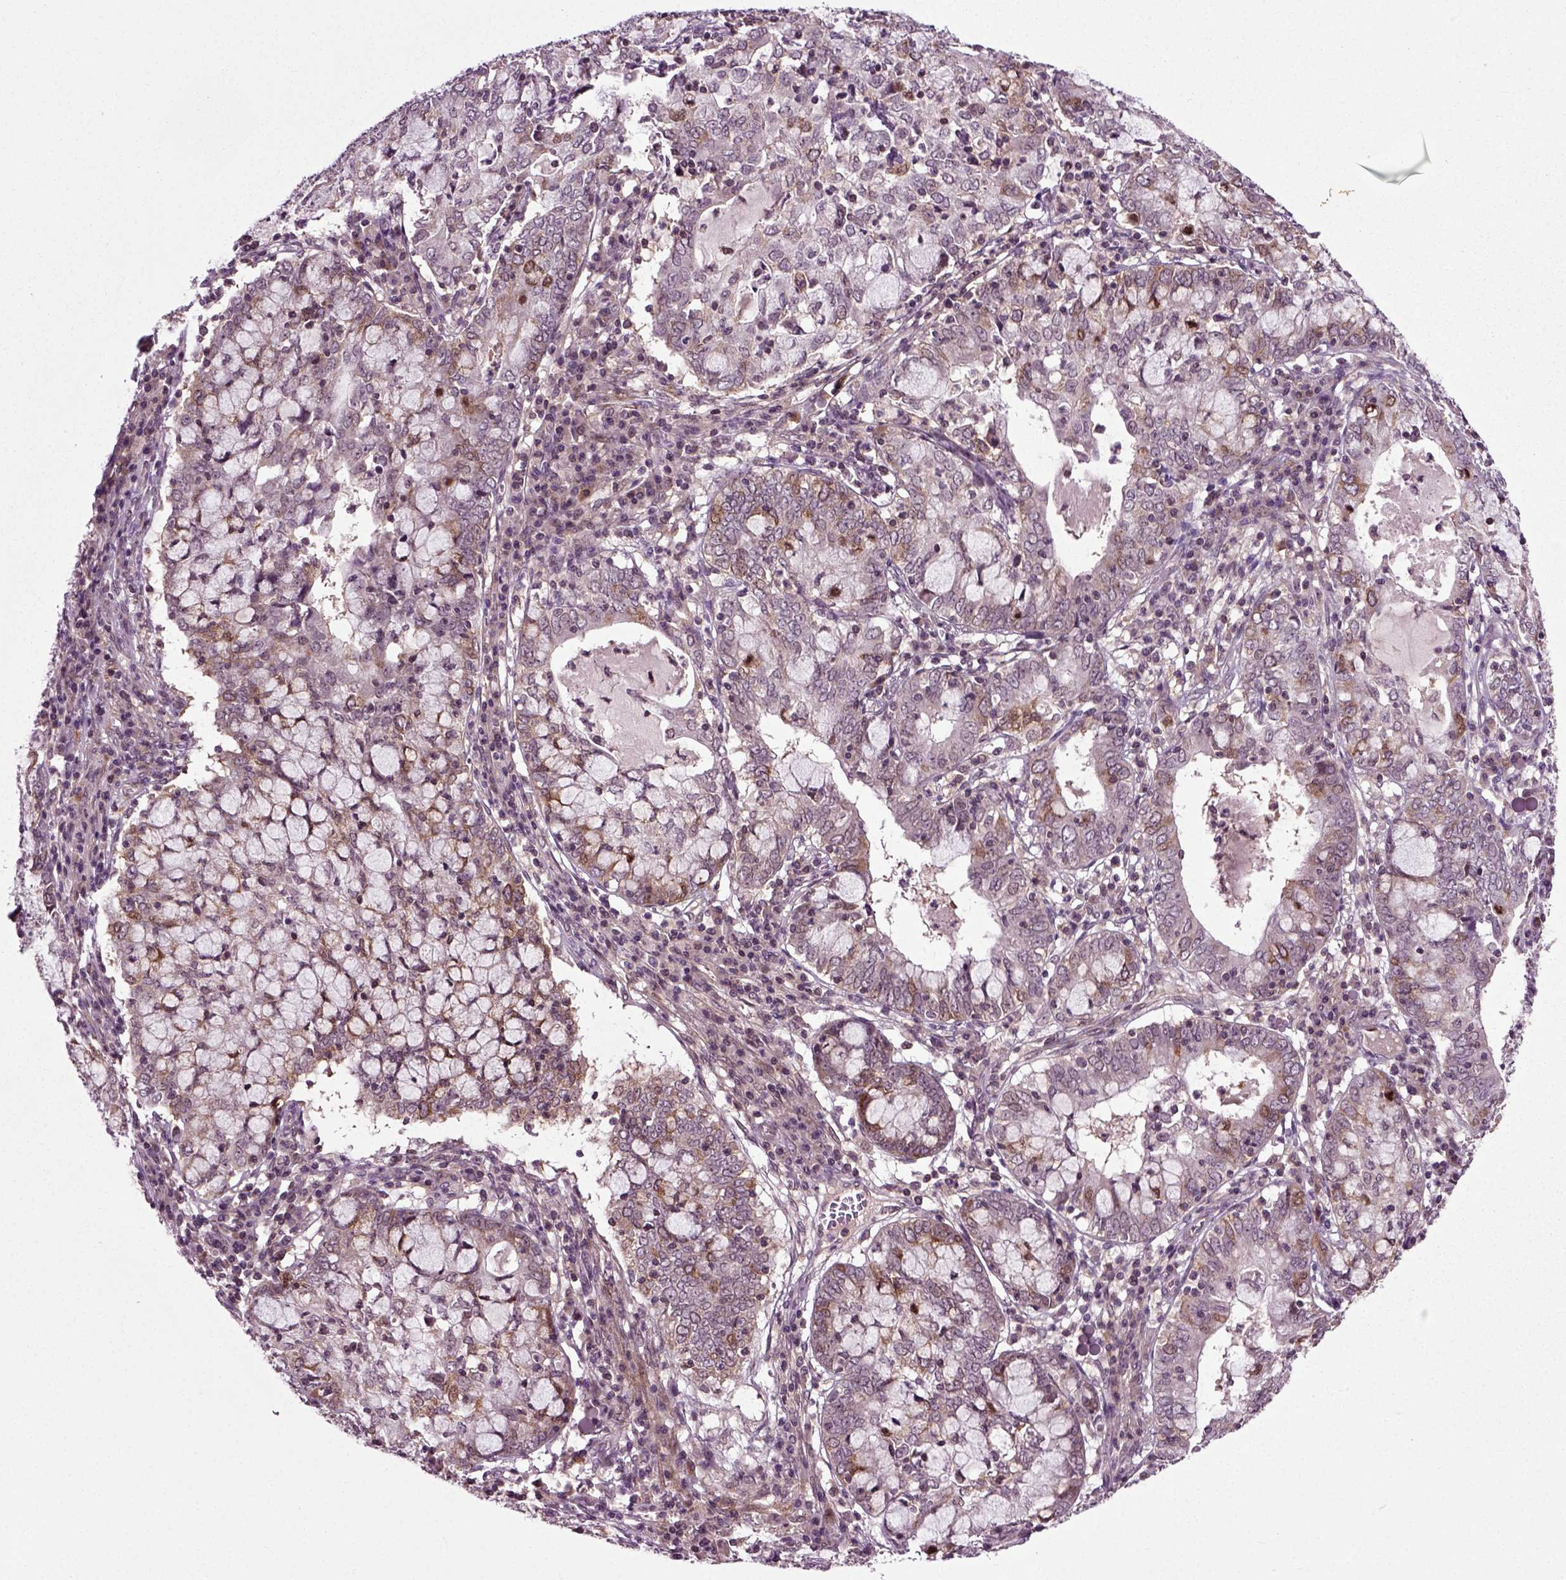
{"staining": {"intensity": "moderate", "quantity": "<25%", "location": "cytoplasmic/membranous"}, "tissue": "cervical cancer", "cell_type": "Tumor cells", "image_type": "cancer", "snomed": [{"axis": "morphology", "description": "Adenocarcinoma, NOS"}, {"axis": "topography", "description": "Cervix"}], "caption": "Cervical cancer stained with a protein marker displays moderate staining in tumor cells.", "gene": "KNSTRN", "patient": {"sex": "female", "age": 40}}